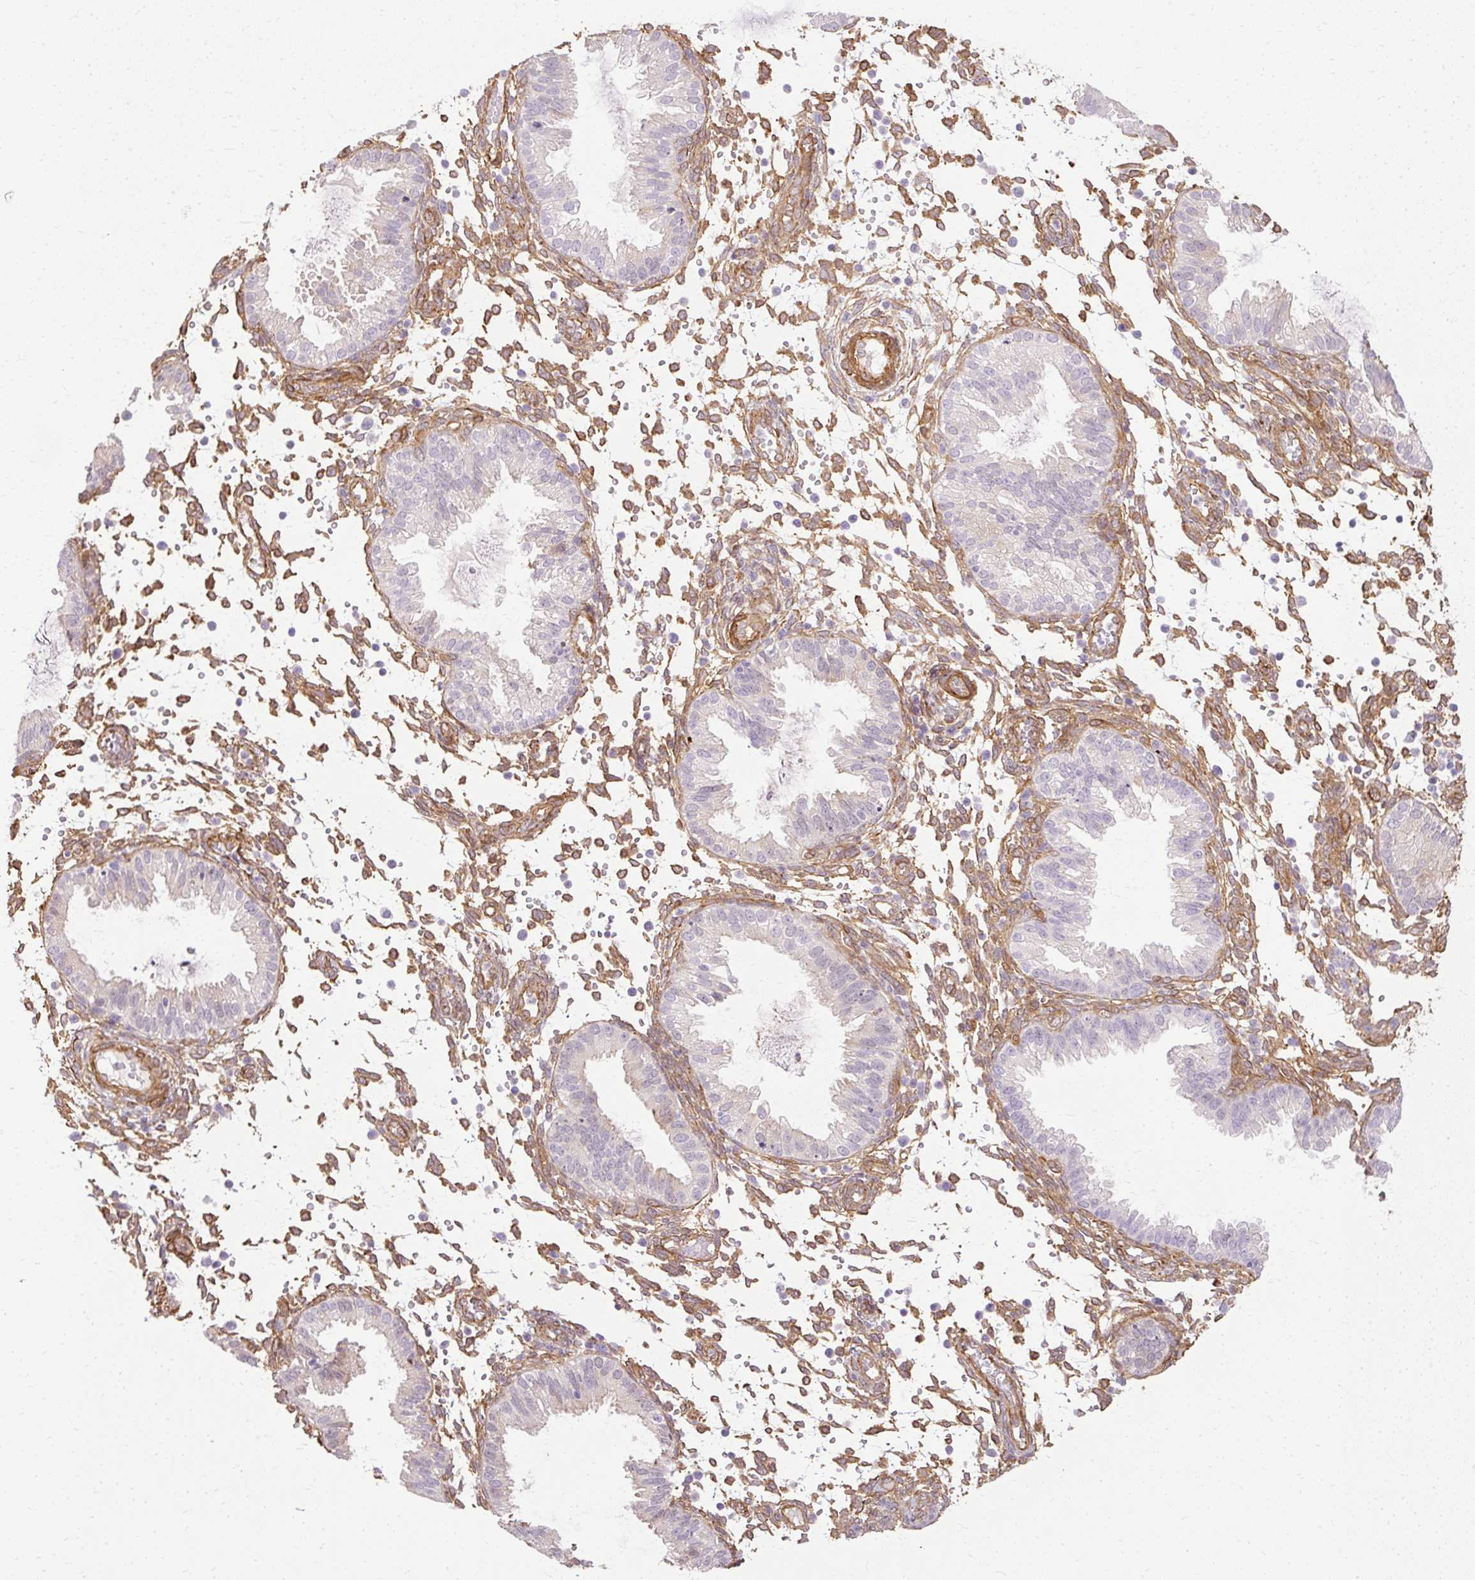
{"staining": {"intensity": "moderate", "quantity": "25%-75%", "location": "cytoplasmic/membranous"}, "tissue": "endometrium", "cell_type": "Cells in endometrial stroma", "image_type": "normal", "snomed": [{"axis": "morphology", "description": "Normal tissue, NOS"}, {"axis": "topography", "description": "Endometrium"}], "caption": "About 25%-75% of cells in endometrial stroma in unremarkable human endometrium exhibit moderate cytoplasmic/membranous protein expression as visualized by brown immunohistochemical staining.", "gene": "CNN3", "patient": {"sex": "female", "age": 33}}